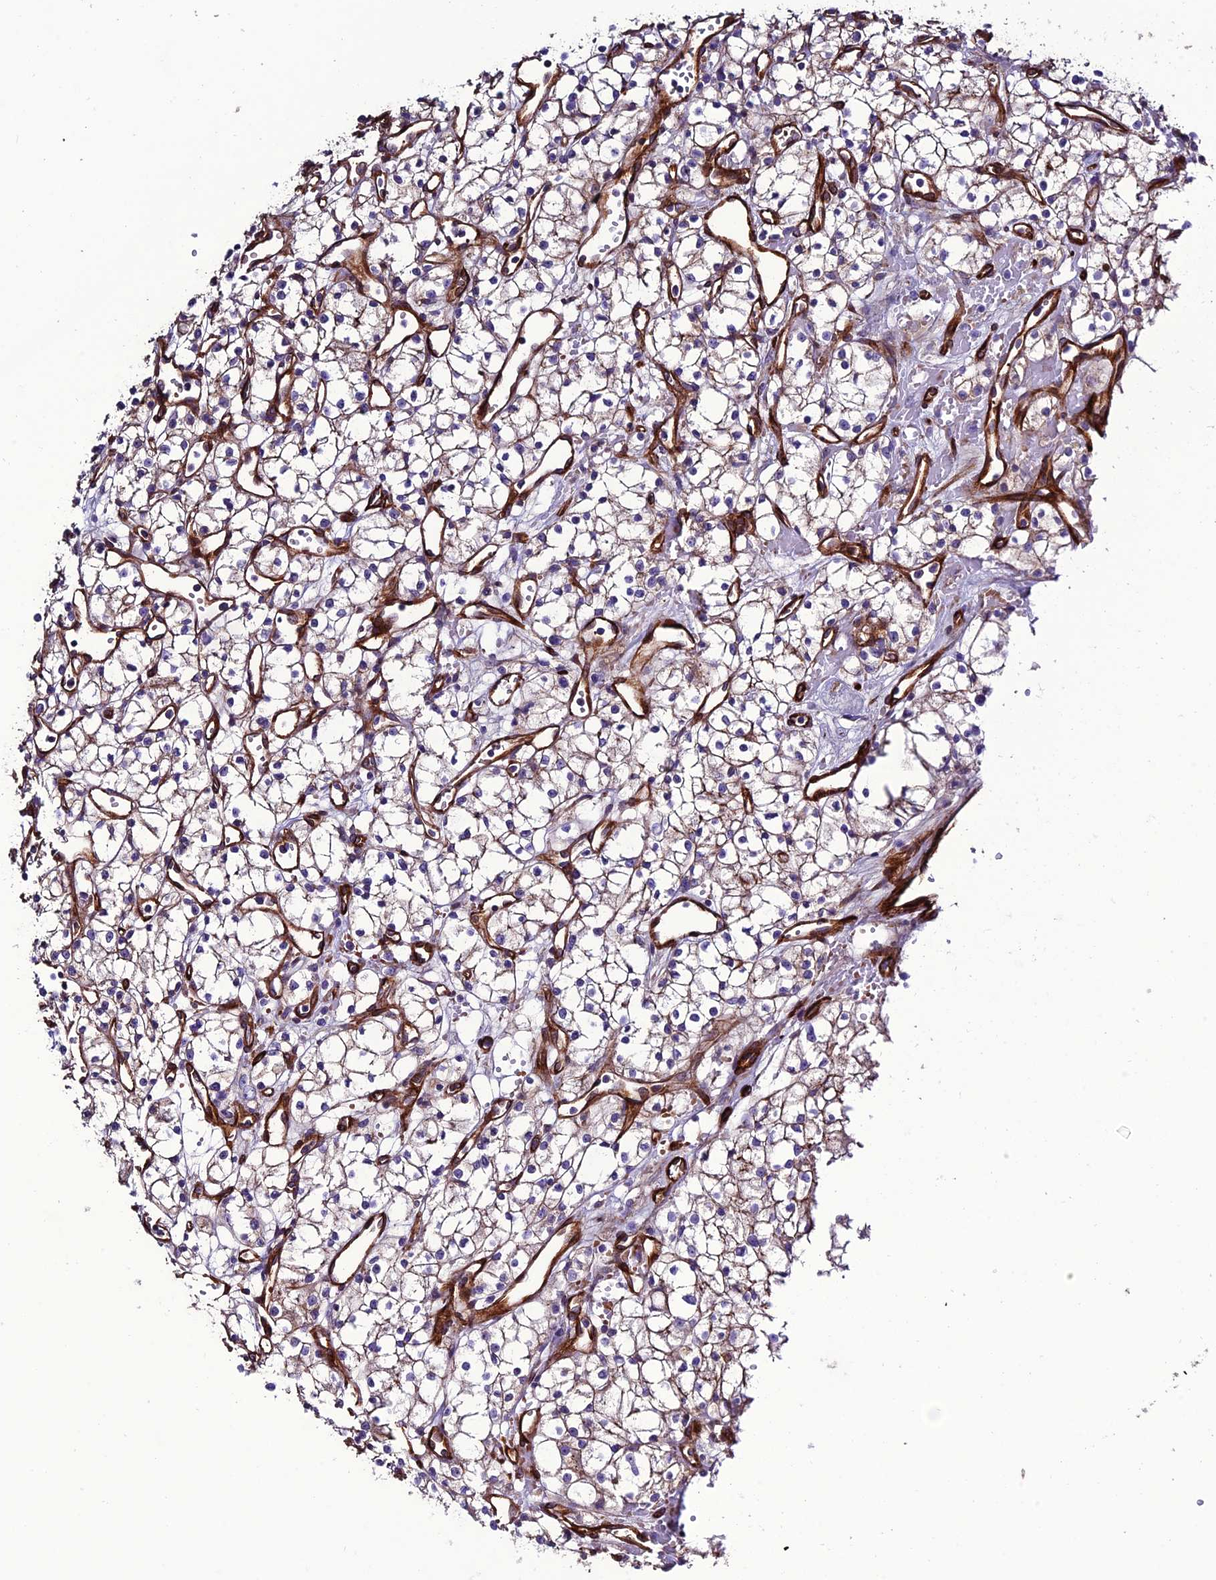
{"staining": {"intensity": "negative", "quantity": "none", "location": "none"}, "tissue": "renal cancer", "cell_type": "Tumor cells", "image_type": "cancer", "snomed": [{"axis": "morphology", "description": "Adenocarcinoma, NOS"}, {"axis": "topography", "description": "Kidney"}], "caption": "High magnification brightfield microscopy of renal cancer stained with DAB (3,3'-diaminobenzidine) (brown) and counterstained with hematoxylin (blue): tumor cells show no significant positivity.", "gene": "REX1BD", "patient": {"sex": "male", "age": 59}}